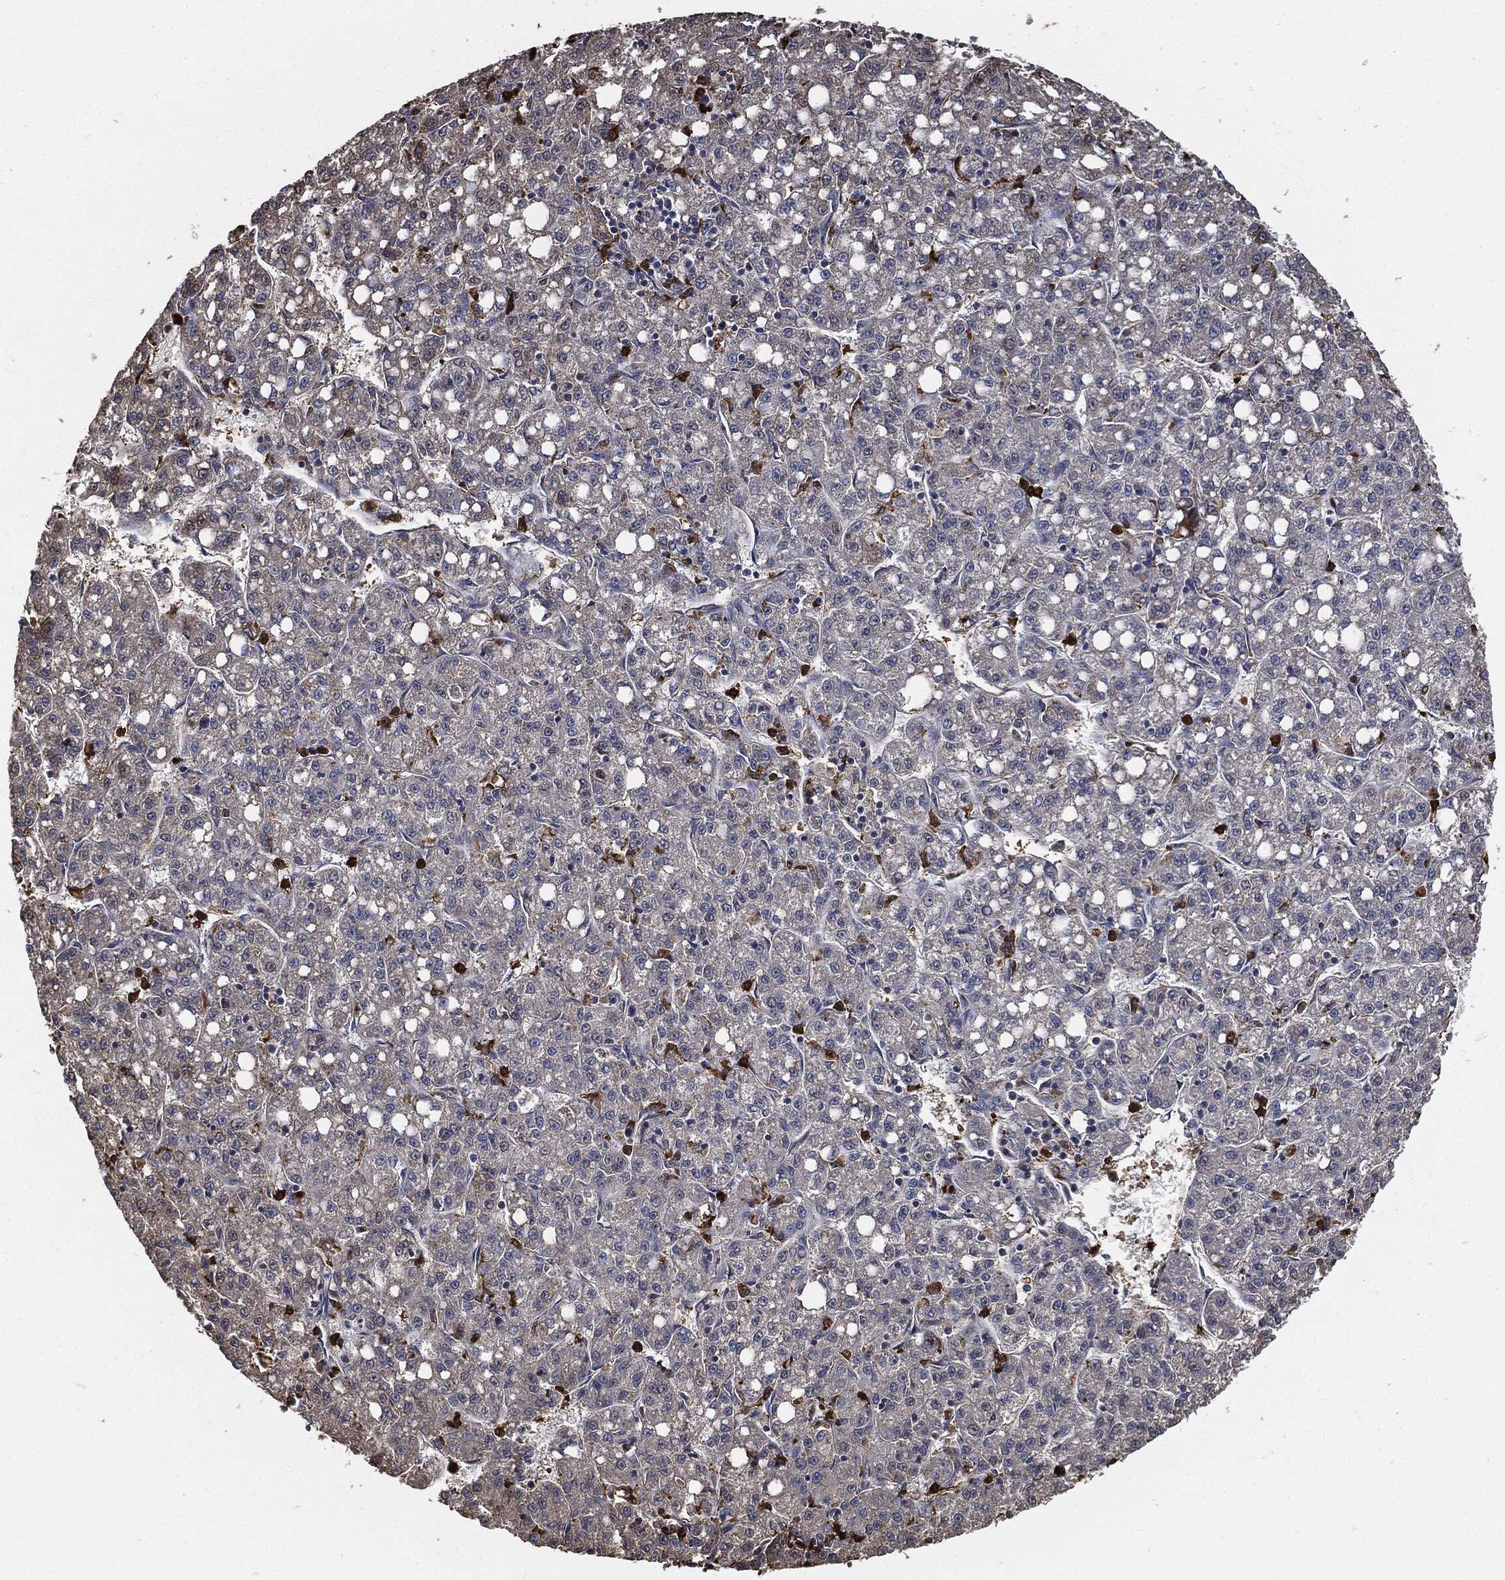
{"staining": {"intensity": "negative", "quantity": "none", "location": "none"}, "tissue": "liver cancer", "cell_type": "Tumor cells", "image_type": "cancer", "snomed": [{"axis": "morphology", "description": "Carcinoma, Hepatocellular, NOS"}, {"axis": "topography", "description": "Liver"}], "caption": "The photomicrograph reveals no staining of tumor cells in liver cancer.", "gene": "S100A9", "patient": {"sex": "female", "age": 65}}